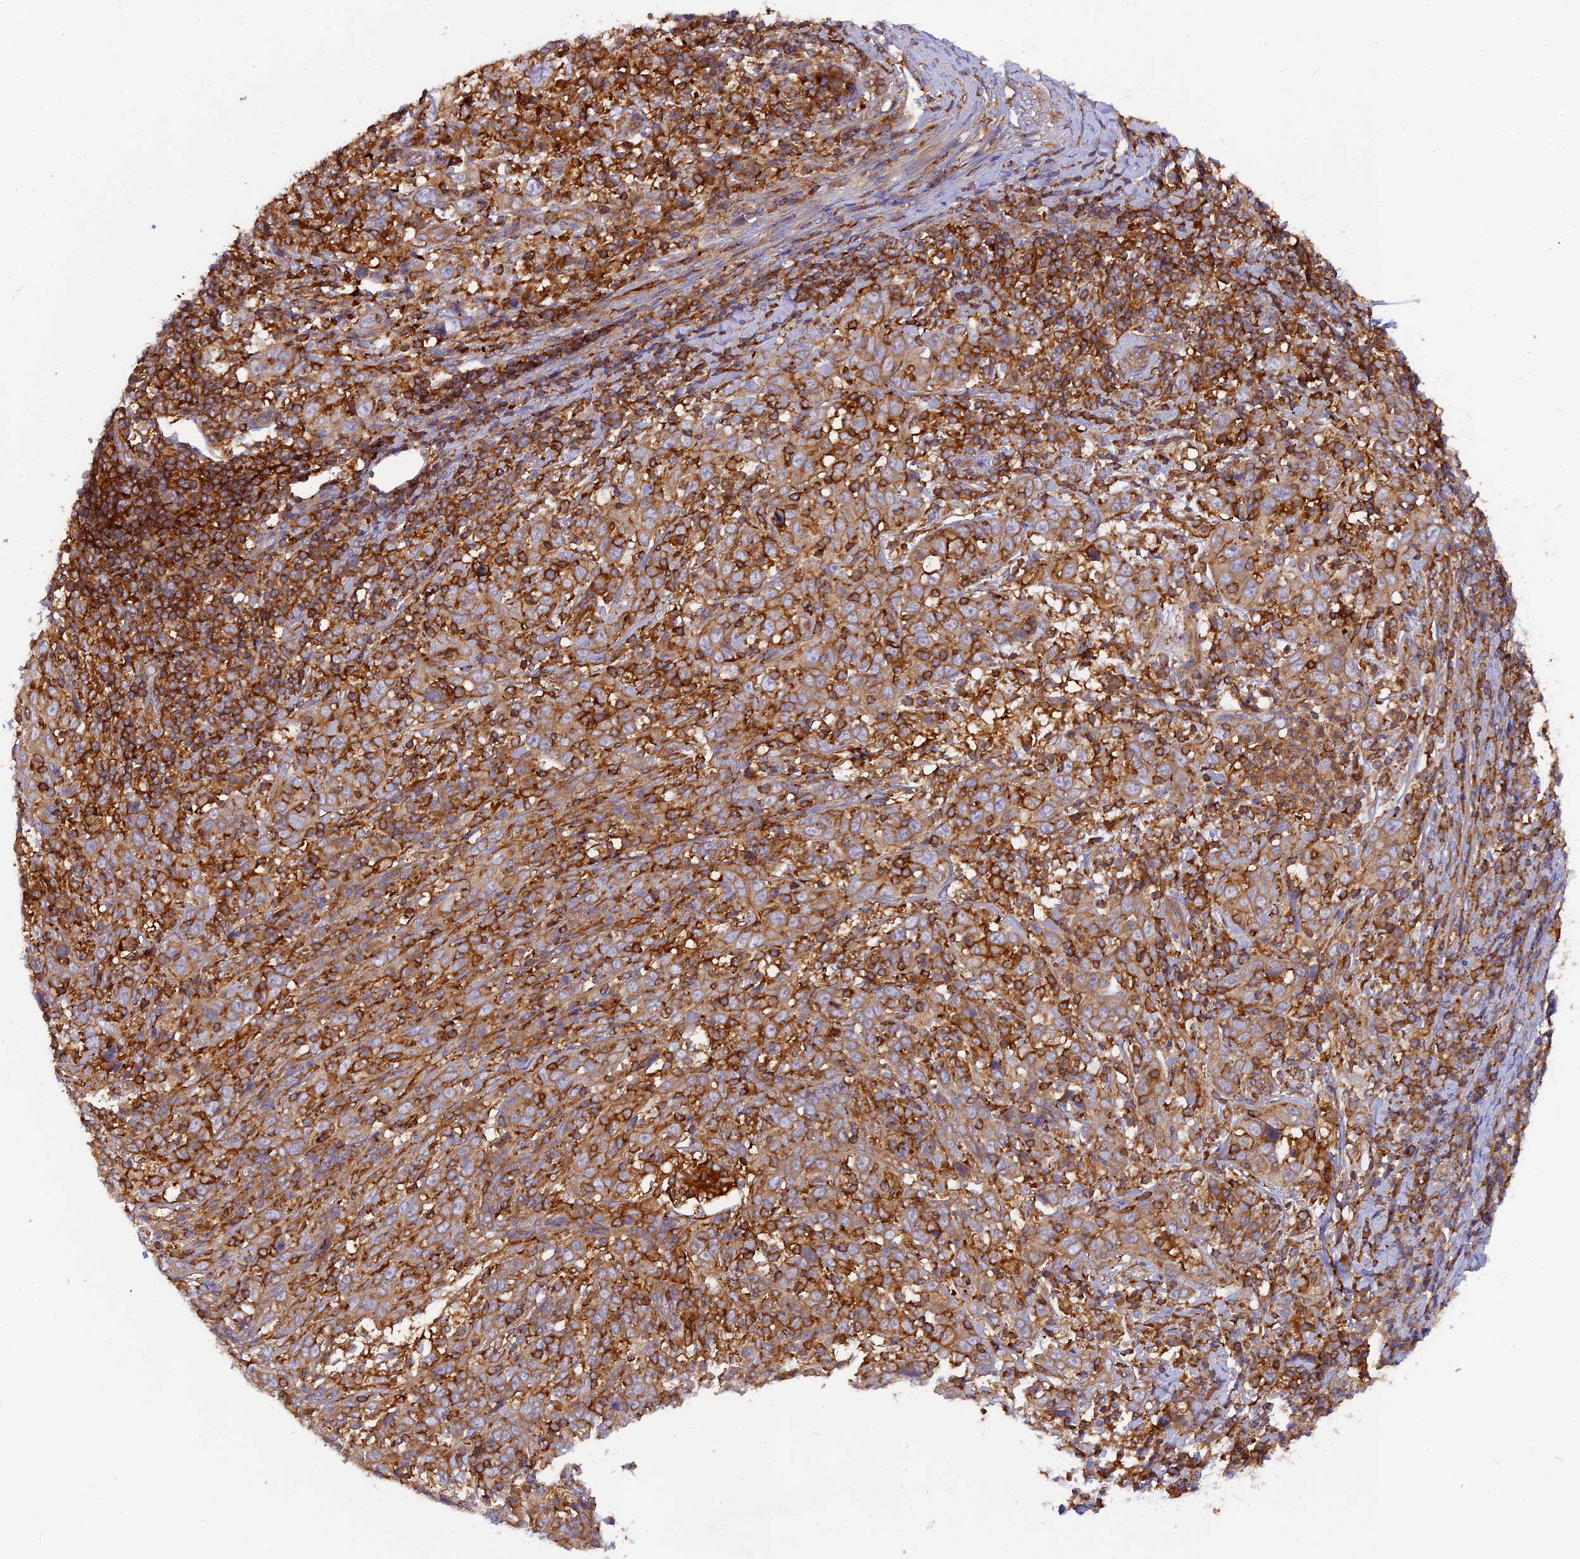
{"staining": {"intensity": "moderate", "quantity": ">75%", "location": "cytoplasmic/membranous"}, "tissue": "cervical cancer", "cell_type": "Tumor cells", "image_type": "cancer", "snomed": [{"axis": "morphology", "description": "Squamous cell carcinoma, NOS"}, {"axis": "topography", "description": "Cervix"}], "caption": "High-magnification brightfield microscopy of cervical cancer (squamous cell carcinoma) stained with DAB (3,3'-diaminobenzidine) (brown) and counterstained with hematoxylin (blue). tumor cells exhibit moderate cytoplasmic/membranous expression is identified in approximately>75% of cells.", "gene": "MYO9B", "patient": {"sex": "female", "age": 46}}